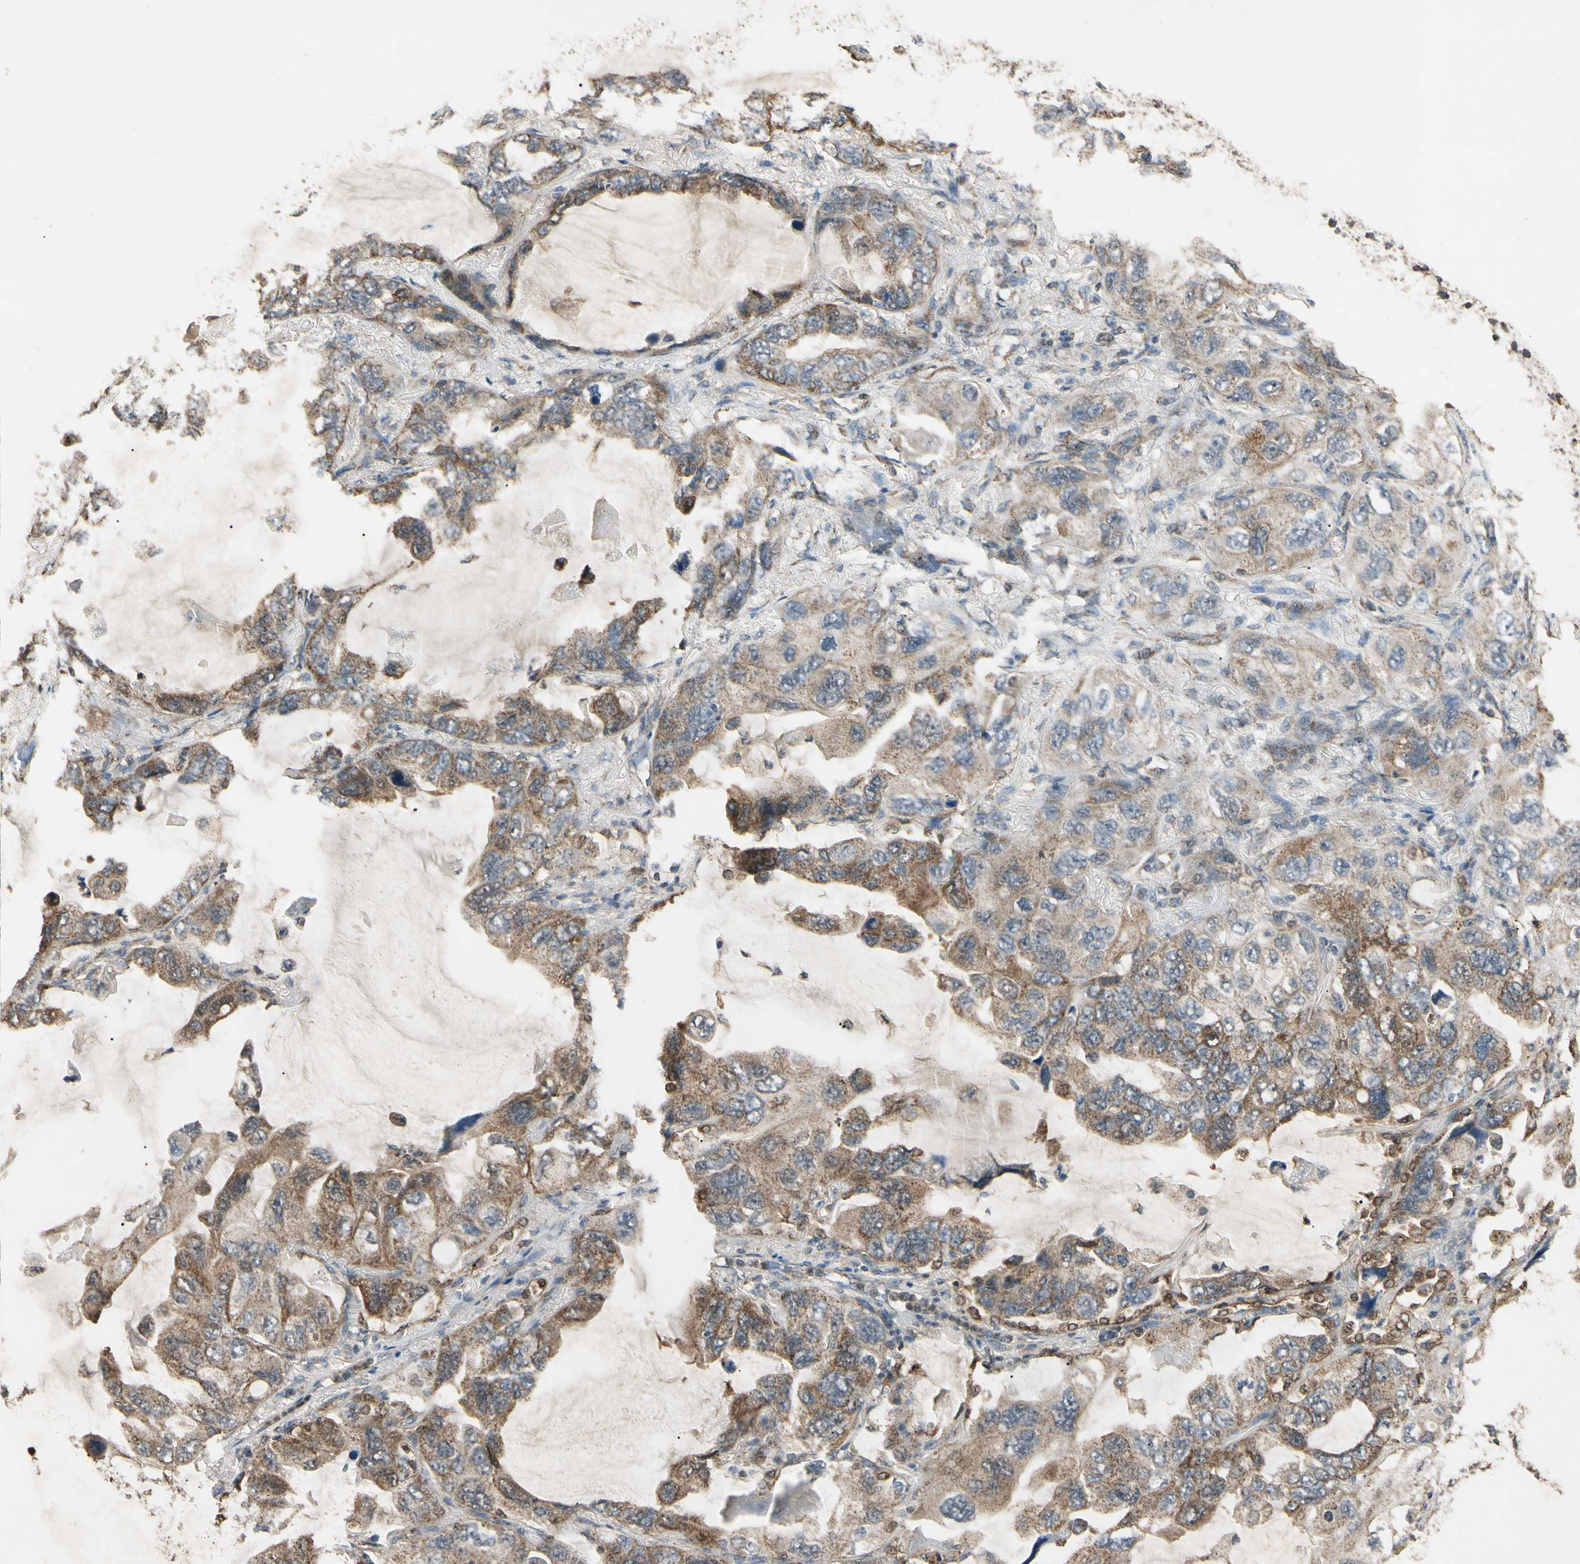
{"staining": {"intensity": "moderate", "quantity": "25%-75%", "location": "cytoplasmic/membranous"}, "tissue": "lung cancer", "cell_type": "Tumor cells", "image_type": "cancer", "snomed": [{"axis": "morphology", "description": "Squamous cell carcinoma, NOS"}, {"axis": "topography", "description": "Lung"}], "caption": "This is a photomicrograph of immunohistochemistry staining of squamous cell carcinoma (lung), which shows moderate staining in the cytoplasmic/membranous of tumor cells.", "gene": "PRDX5", "patient": {"sex": "female", "age": 73}}